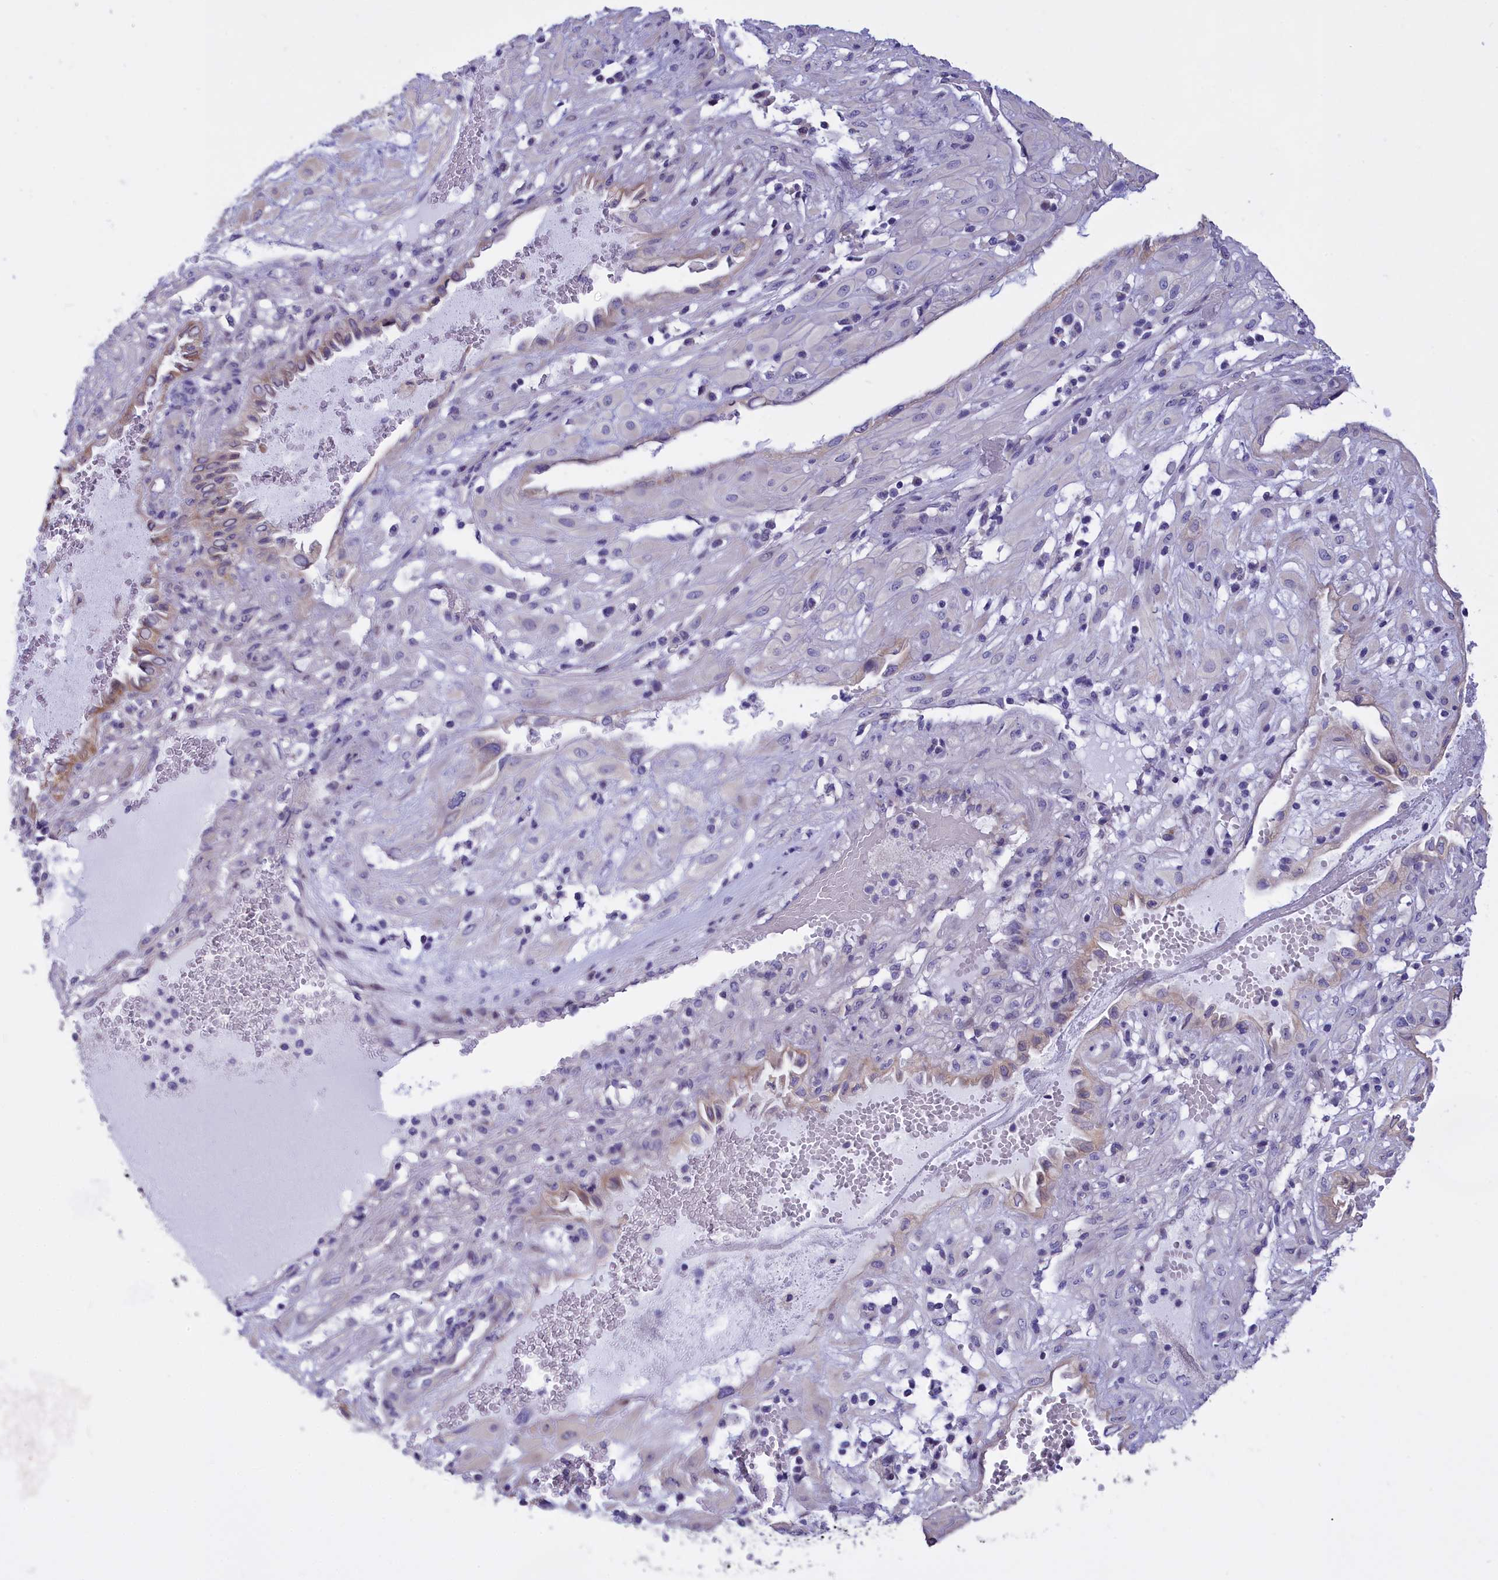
{"staining": {"intensity": "negative", "quantity": "none", "location": "none"}, "tissue": "cervical cancer", "cell_type": "Tumor cells", "image_type": "cancer", "snomed": [{"axis": "morphology", "description": "Squamous cell carcinoma, NOS"}, {"axis": "topography", "description": "Cervix"}], "caption": "High magnification brightfield microscopy of cervical squamous cell carcinoma stained with DAB (brown) and counterstained with hematoxylin (blue): tumor cells show no significant staining.", "gene": "CYP2U1", "patient": {"sex": "female", "age": 36}}